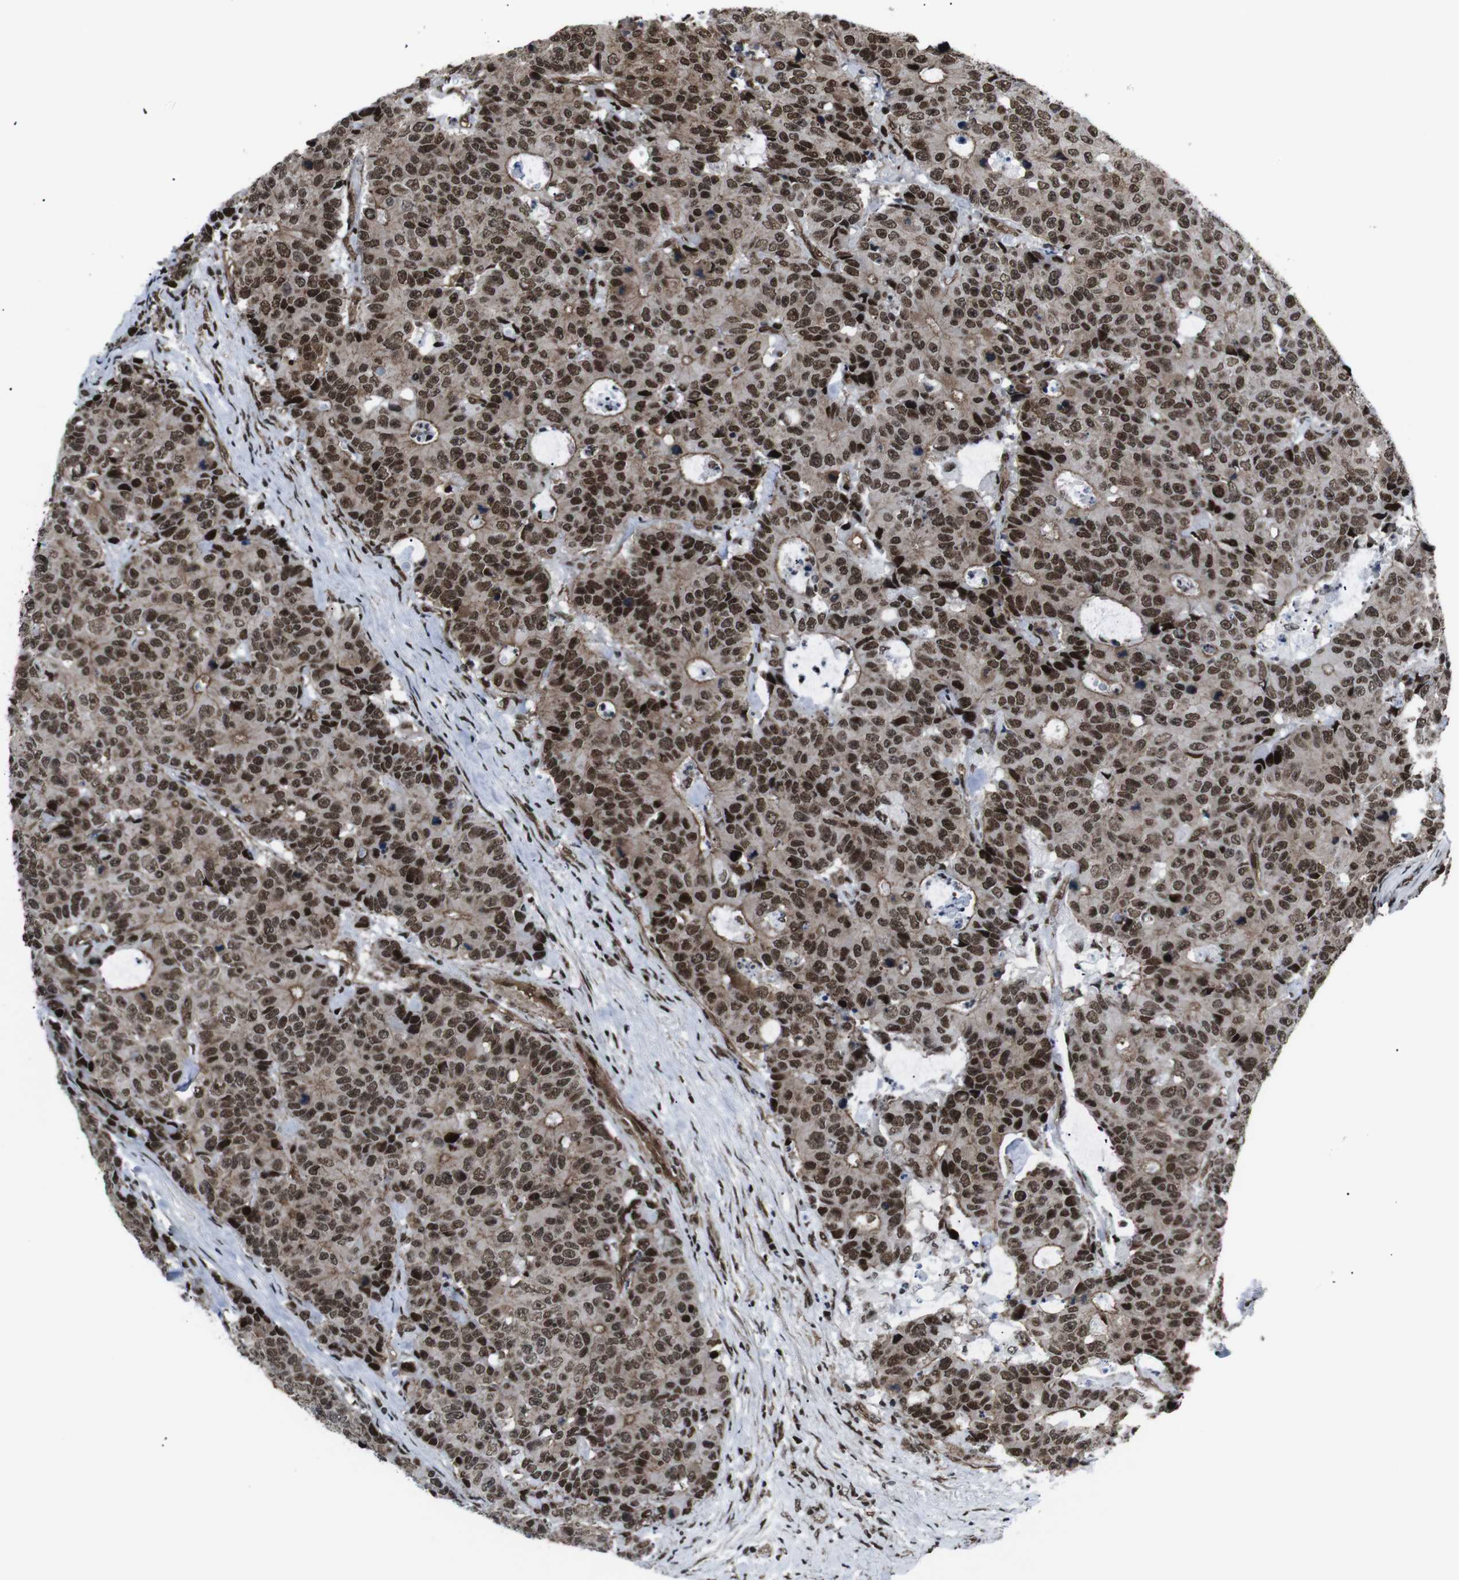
{"staining": {"intensity": "strong", "quantity": ">75%", "location": "cytoplasmic/membranous,nuclear"}, "tissue": "colorectal cancer", "cell_type": "Tumor cells", "image_type": "cancer", "snomed": [{"axis": "morphology", "description": "Adenocarcinoma, NOS"}, {"axis": "topography", "description": "Colon"}], "caption": "Approximately >75% of tumor cells in human colorectal cancer reveal strong cytoplasmic/membranous and nuclear protein positivity as visualized by brown immunohistochemical staining.", "gene": "HNRNPU", "patient": {"sex": "female", "age": 86}}